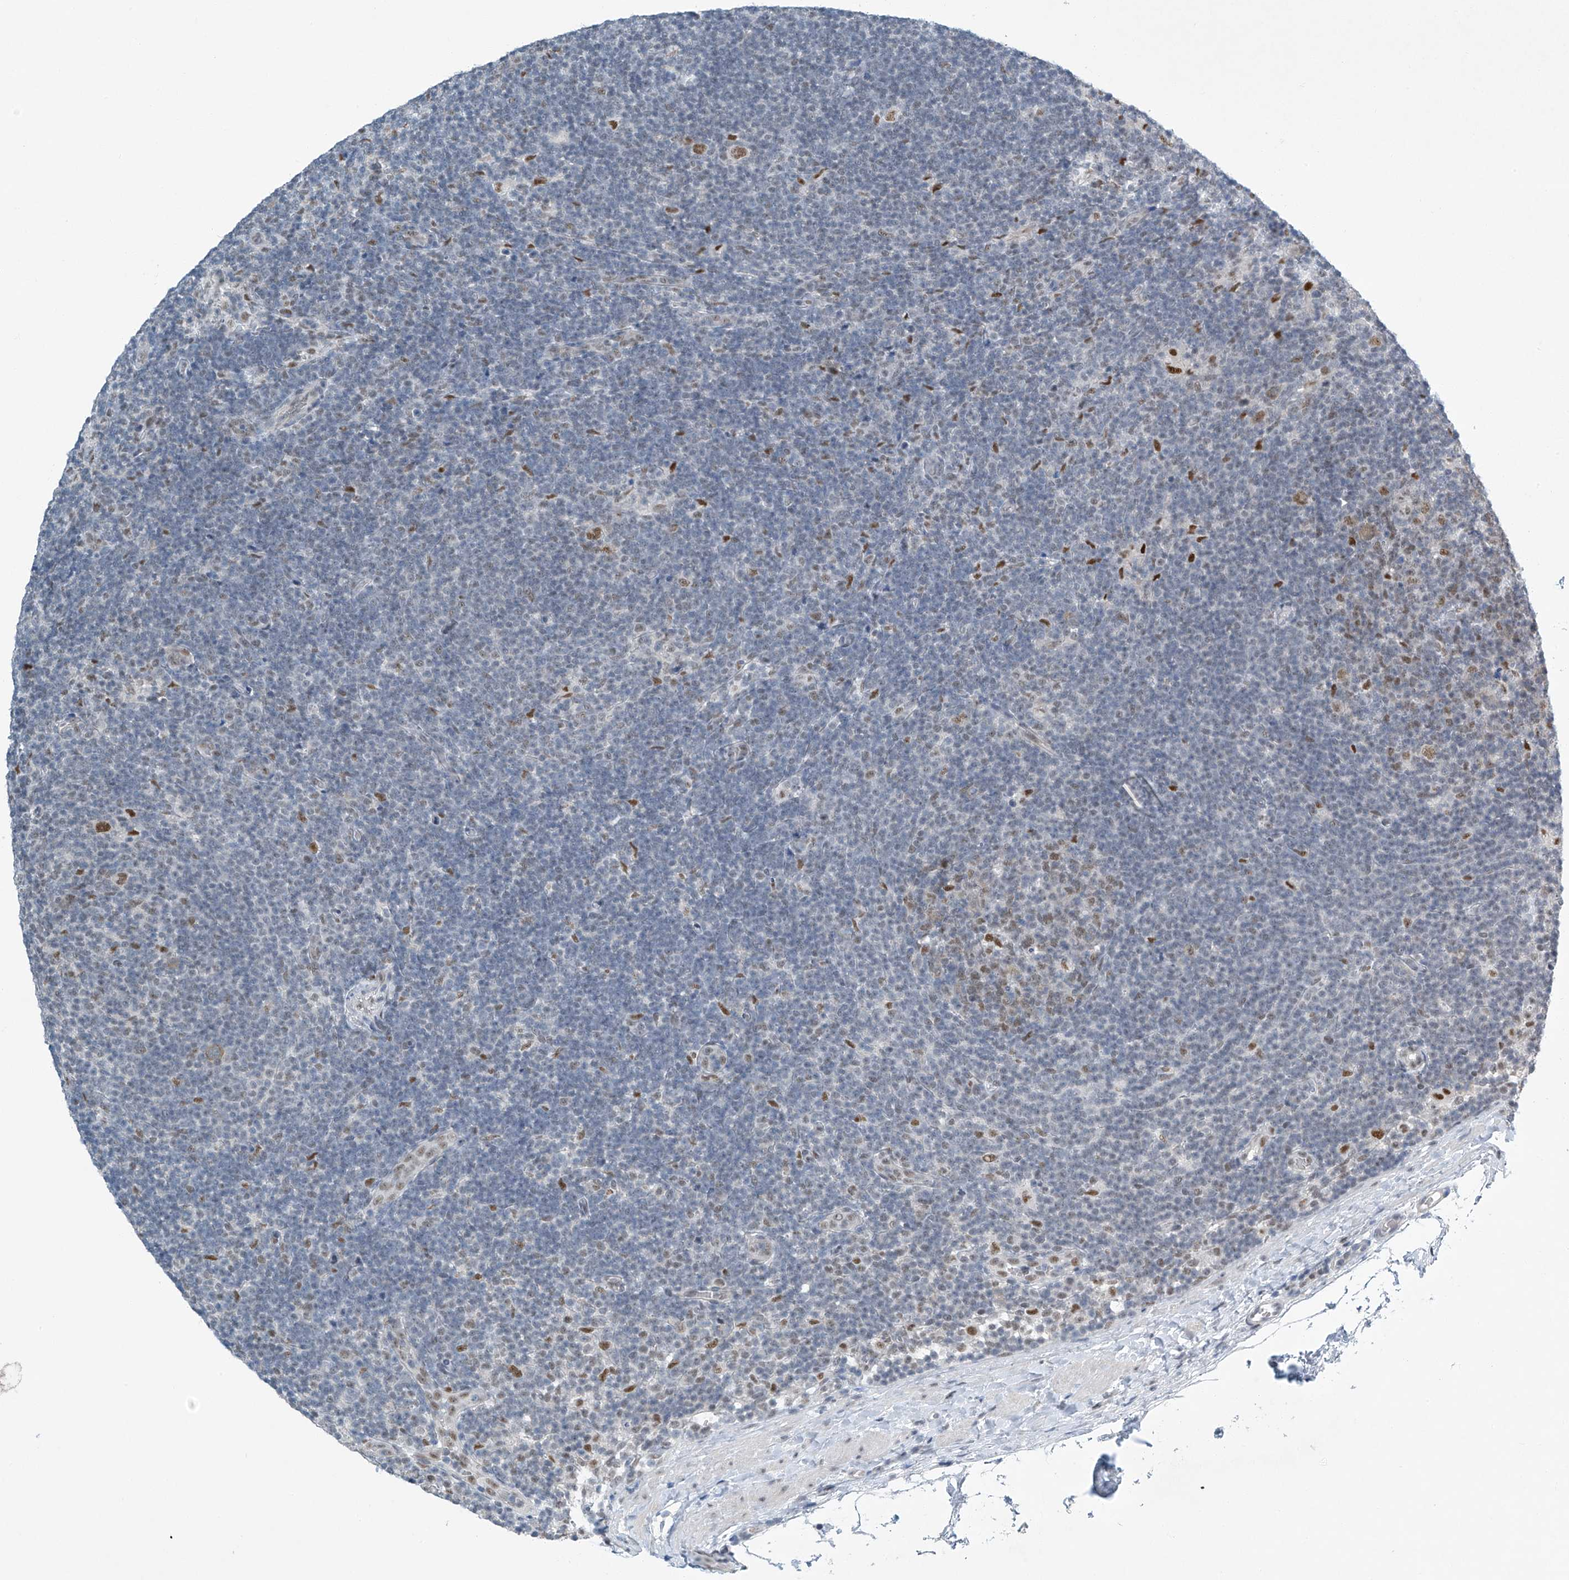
{"staining": {"intensity": "moderate", "quantity": ">75%", "location": "nuclear"}, "tissue": "lymphoma", "cell_type": "Tumor cells", "image_type": "cancer", "snomed": [{"axis": "morphology", "description": "Hodgkin's disease, NOS"}, {"axis": "topography", "description": "Lymph node"}], "caption": "A brown stain highlights moderate nuclear expression of a protein in lymphoma tumor cells.", "gene": "TAF8", "patient": {"sex": "female", "age": 57}}